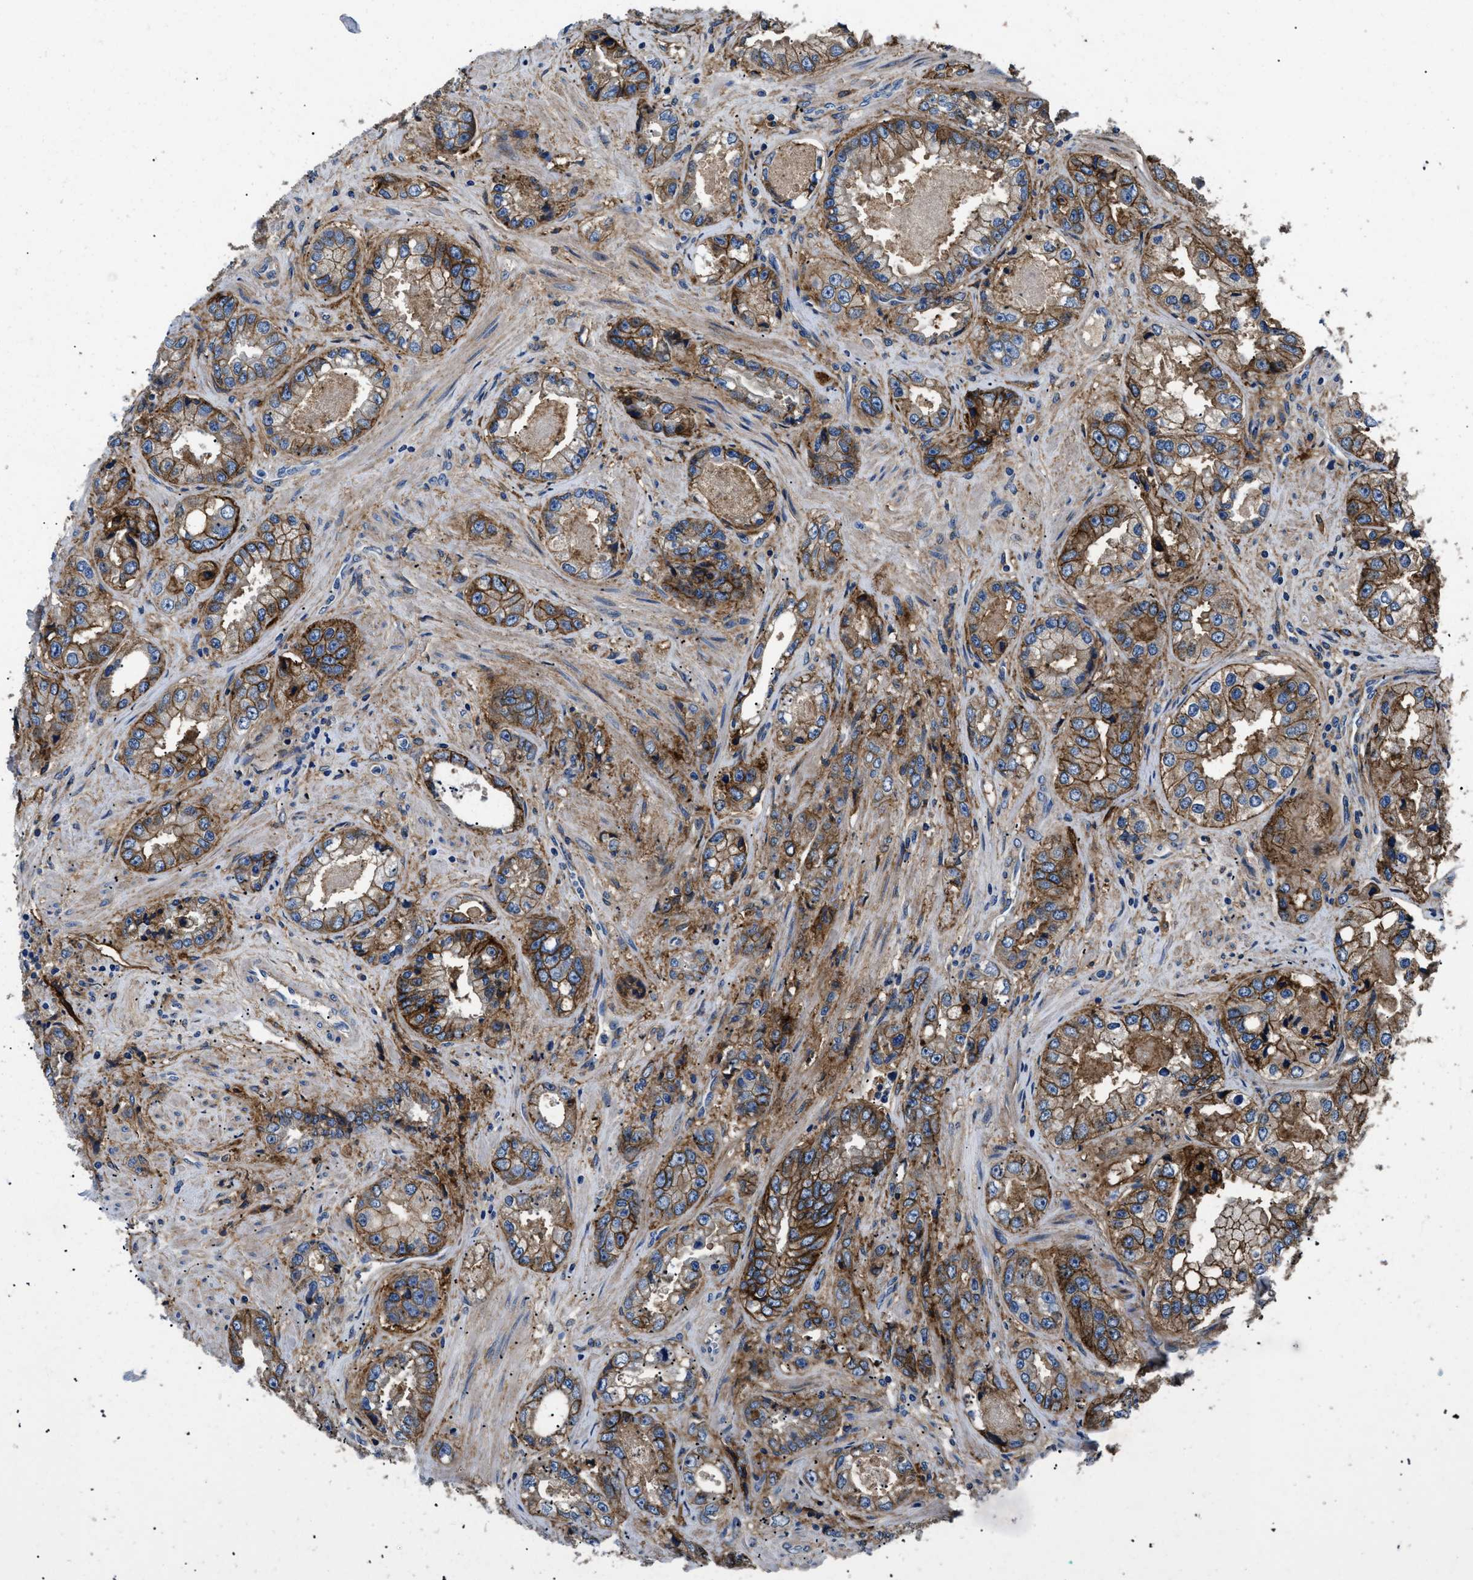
{"staining": {"intensity": "moderate", "quantity": ">75%", "location": "cytoplasmic/membranous"}, "tissue": "prostate cancer", "cell_type": "Tumor cells", "image_type": "cancer", "snomed": [{"axis": "morphology", "description": "Adenocarcinoma, High grade"}, {"axis": "topography", "description": "Prostate"}], "caption": "Prostate high-grade adenocarcinoma tissue shows moderate cytoplasmic/membranous expression in about >75% of tumor cells, visualized by immunohistochemistry.", "gene": "CD276", "patient": {"sex": "male", "age": 61}}